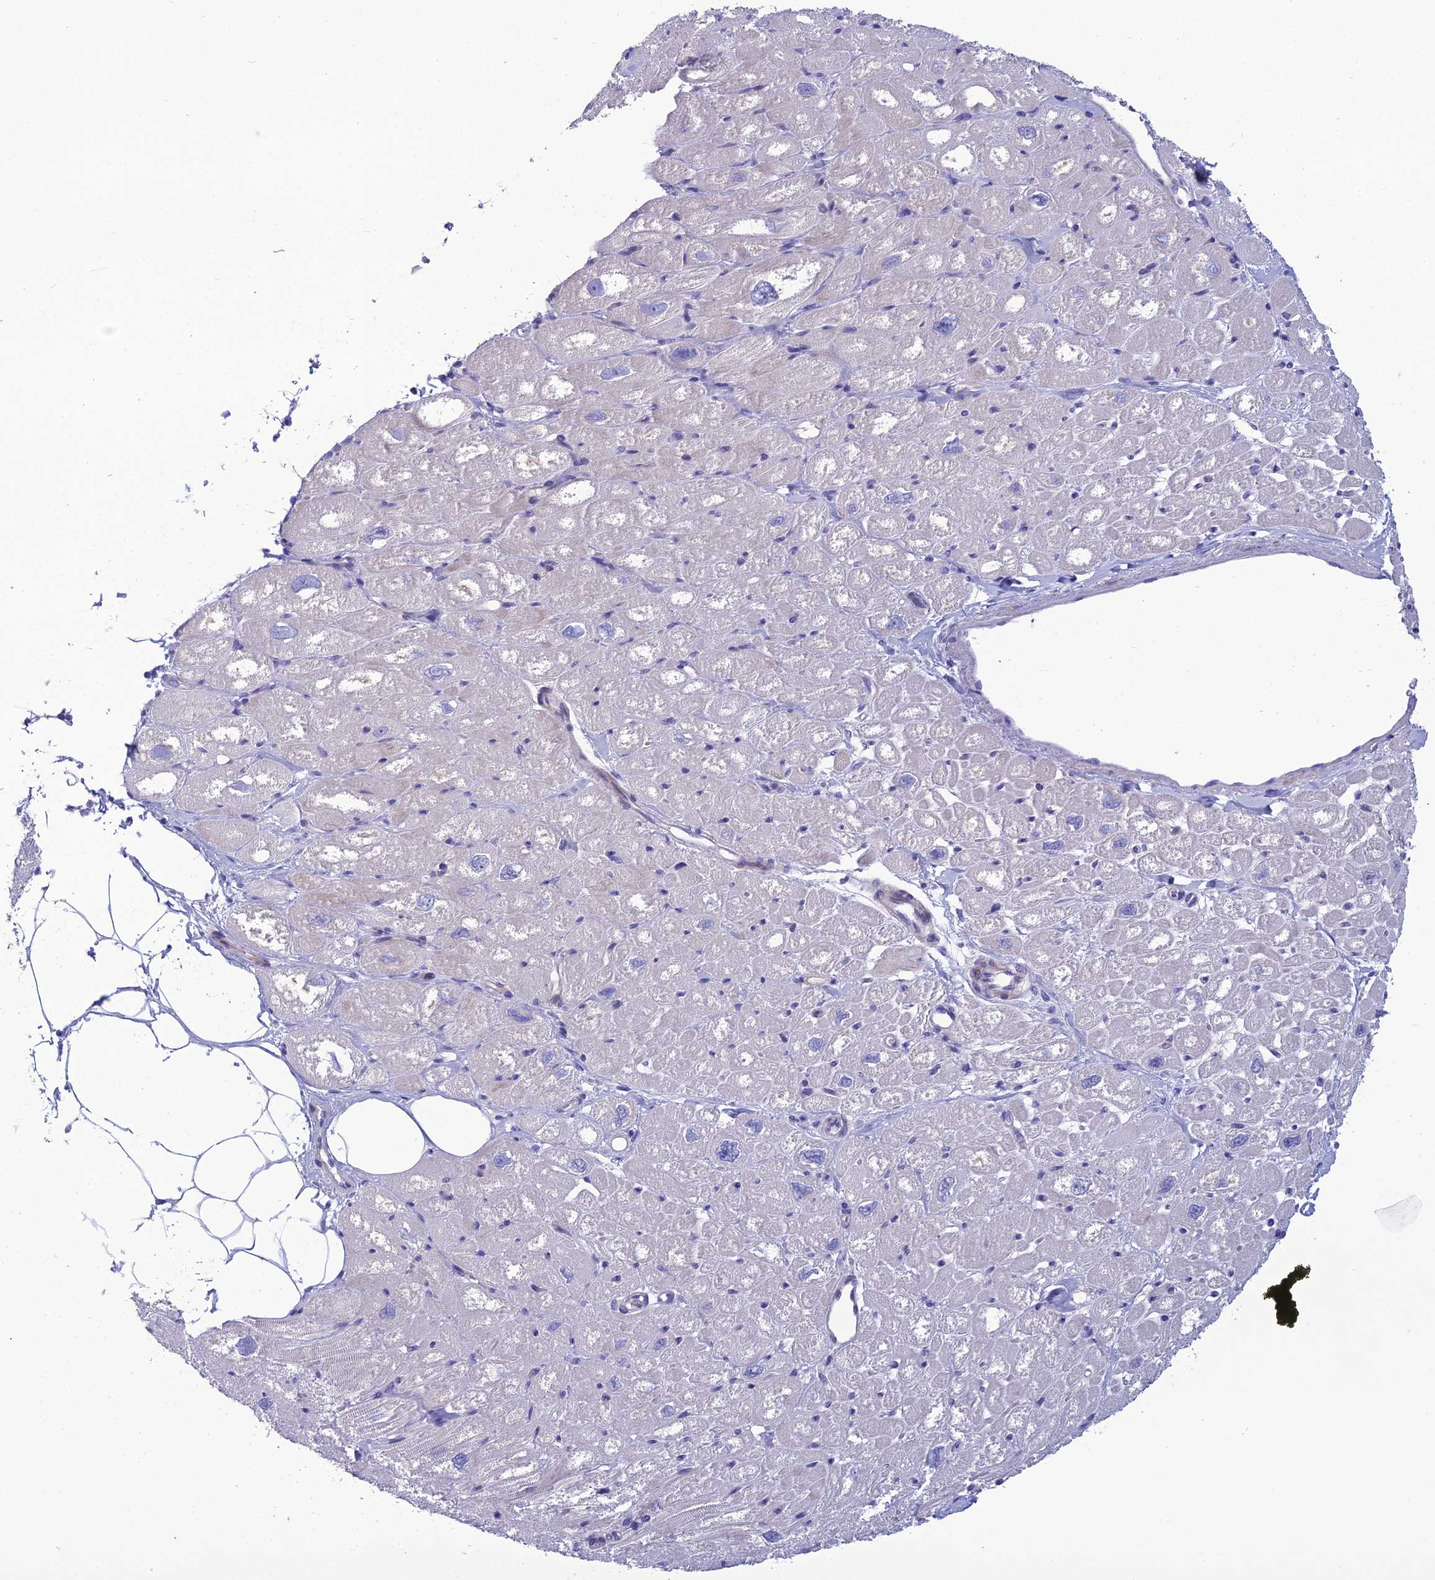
{"staining": {"intensity": "negative", "quantity": "none", "location": "none"}, "tissue": "heart muscle", "cell_type": "Cardiomyocytes", "image_type": "normal", "snomed": [{"axis": "morphology", "description": "Normal tissue, NOS"}, {"axis": "topography", "description": "Heart"}], "caption": "This micrograph is of normal heart muscle stained with IHC to label a protein in brown with the nuclei are counter-stained blue. There is no expression in cardiomyocytes.", "gene": "OR56B1", "patient": {"sex": "male", "age": 50}}